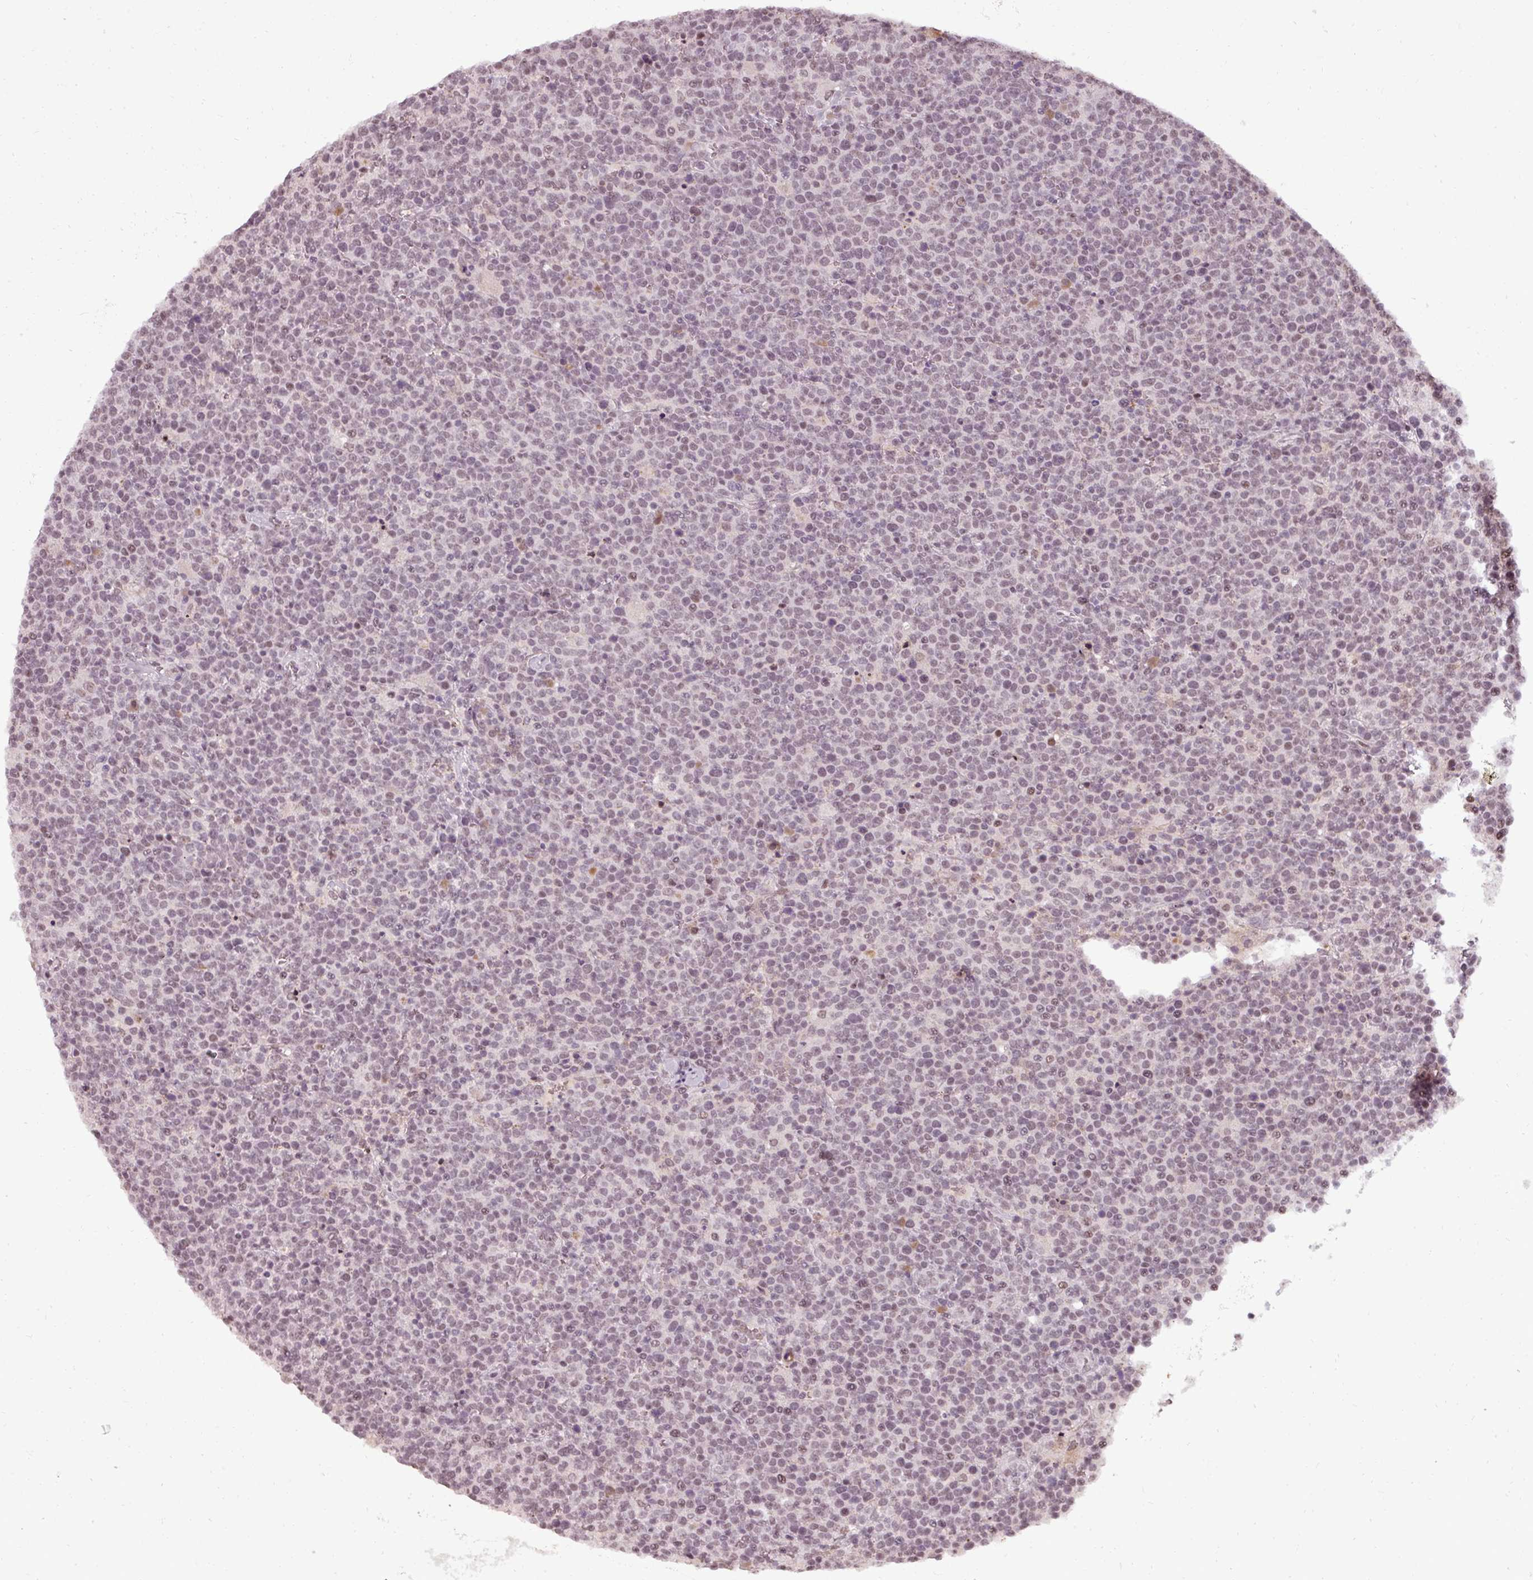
{"staining": {"intensity": "moderate", "quantity": "25%-75%", "location": "nuclear"}, "tissue": "lymphoma", "cell_type": "Tumor cells", "image_type": "cancer", "snomed": [{"axis": "morphology", "description": "Malignant lymphoma, non-Hodgkin's type, High grade"}, {"axis": "topography", "description": "Lymph node"}], "caption": "Tumor cells exhibit medium levels of moderate nuclear positivity in about 25%-75% of cells in malignant lymphoma, non-Hodgkin's type (high-grade).", "gene": "BCAS3", "patient": {"sex": "male", "age": 61}}